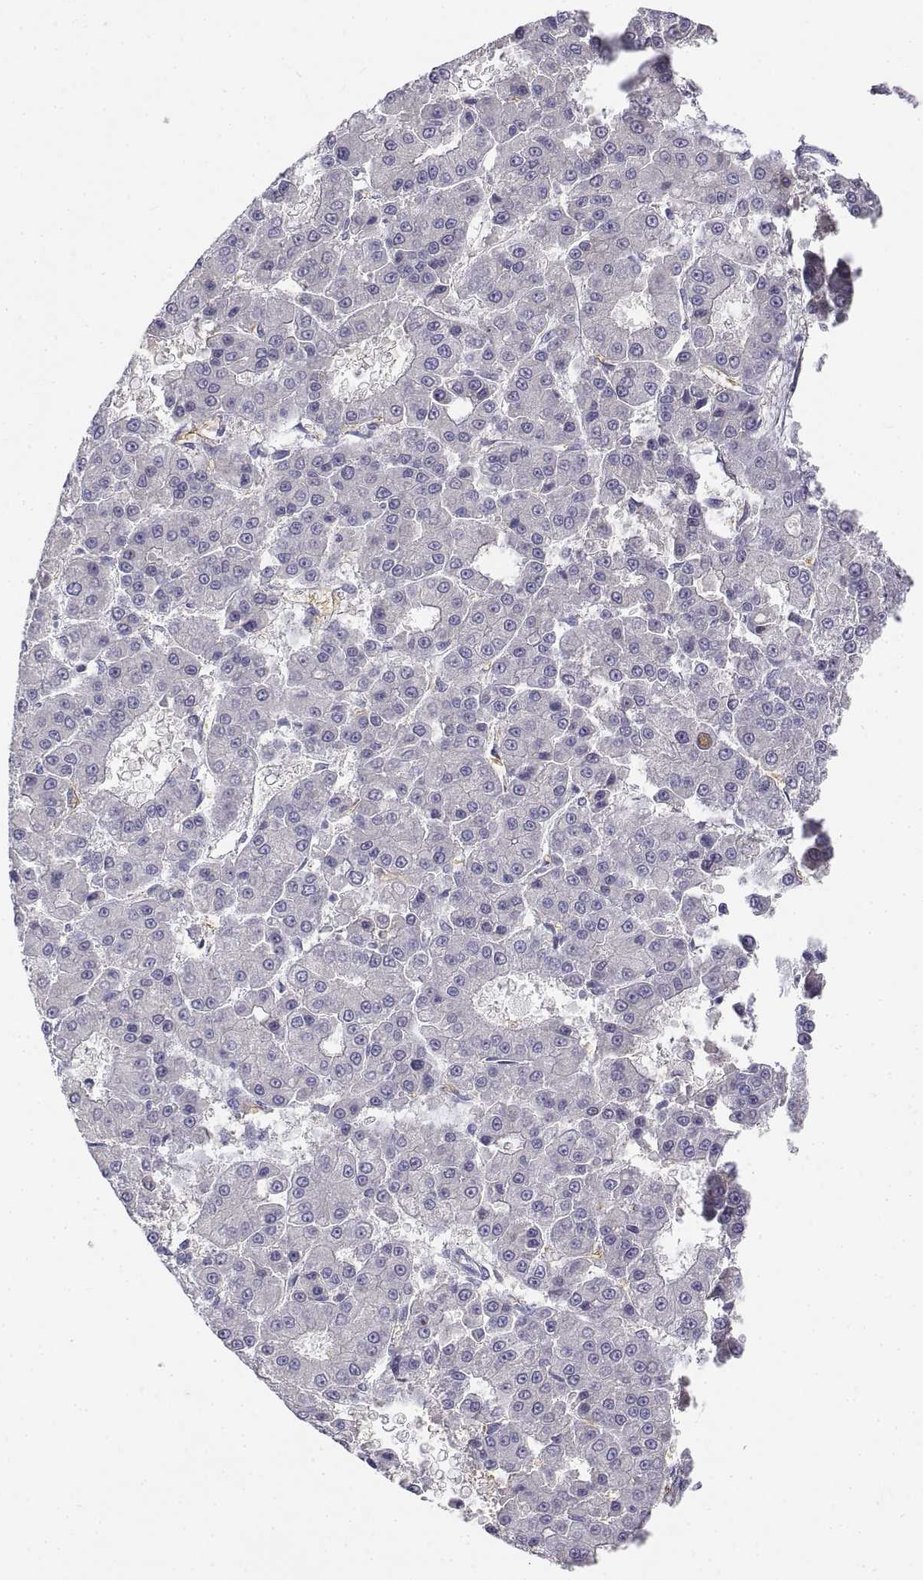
{"staining": {"intensity": "negative", "quantity": "none", "location": "none"}, "tissue": "liver cancer", "cell_type": "Tumor cells", "image_type": "cancer", "snomed": [{"axis": "morphology", "description": "Carcinoma, Hepatocellular, NOS"}, {"axis": "topography", "description": "Liver"}], "caption": "Hepatocellular carcinoma (liver) was stained to show a protein in brown. There is no significant staining in tumor cells.", "gene": "CADM1", "patient": {"sex": "male", "age": 70}}